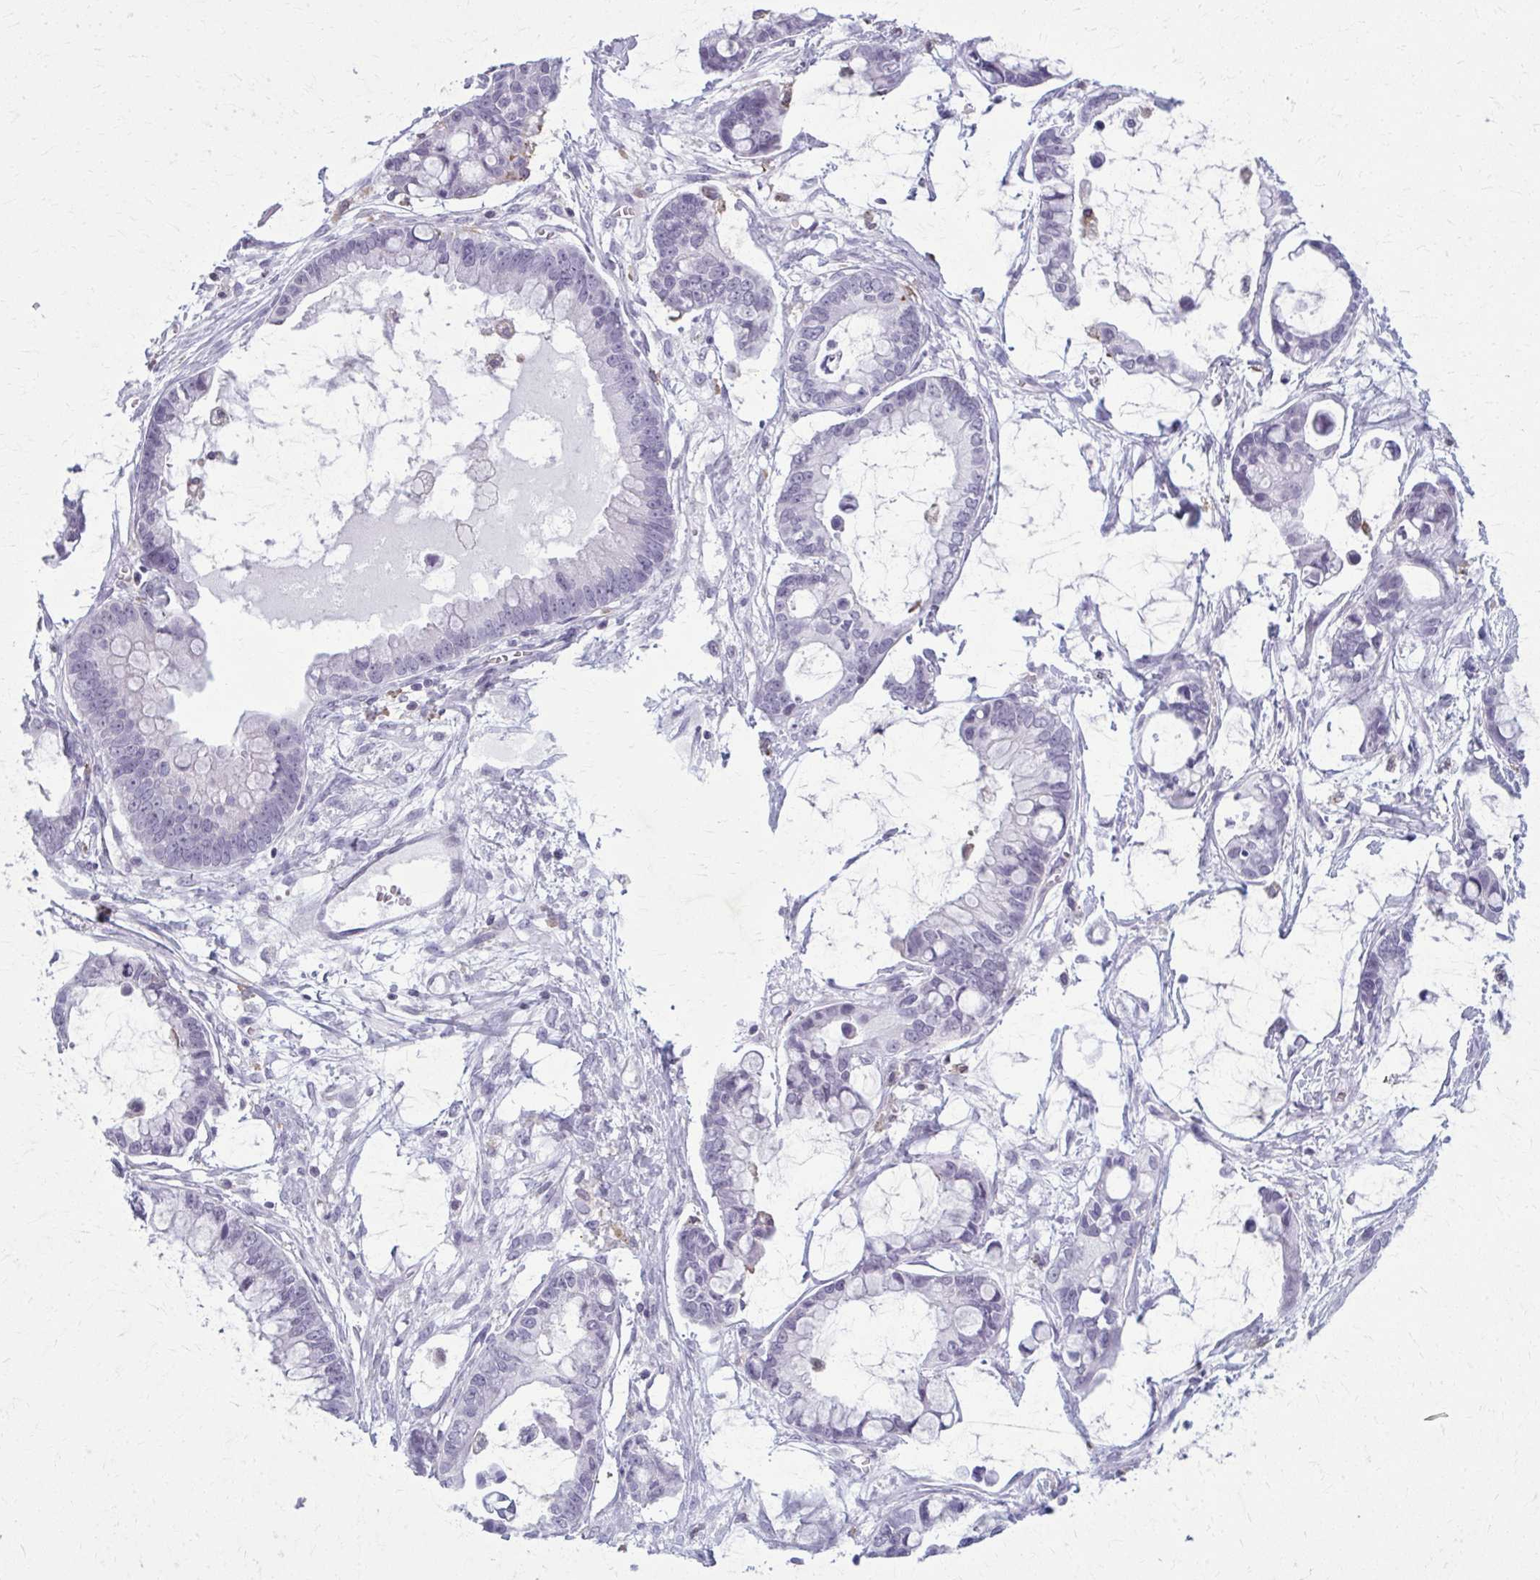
{"staining": {"intensity": "negative", "quantity": "none", "location": "none"}, "tissue": "ovarian cancer", "cell_type": "Tumor cells", "image_type": "cancer", "snomed": [{"axis": "morphology", "description": "Cystadenocarcinoma, mucinous, NOS"}, {"axis": "topography", "description": "Ovary"}], "caption": "Immunohistochemistry micrograph of ovarian mucinous cystadenocarcinoma stained for a protein (brown), which displays no staining in tumor cells.", "gene": "CARD9", "patient": {"sex": "female", "age": 63}}